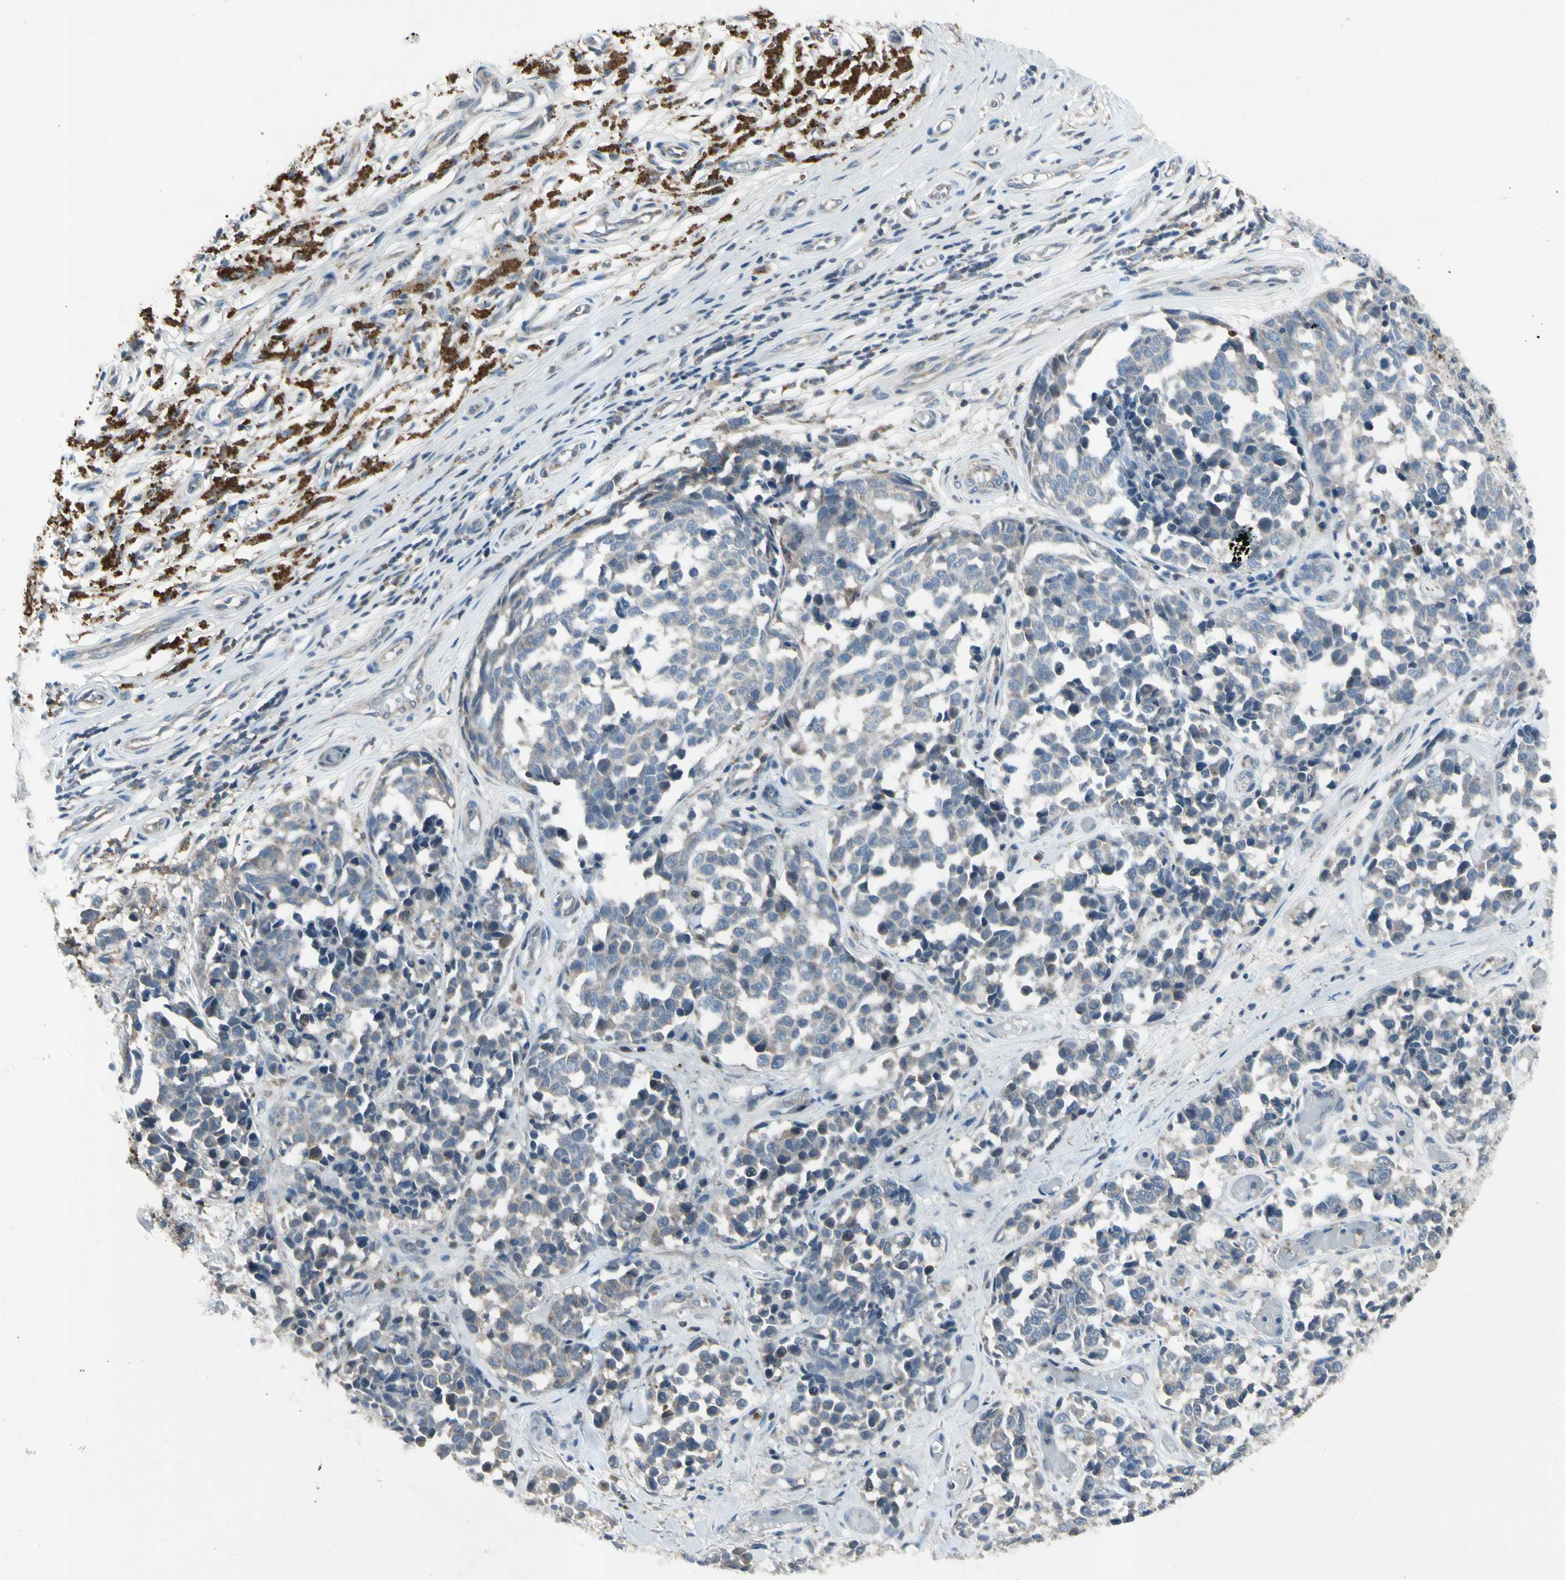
{"staining": {"intensity": "weak", "quantity": "25%-75%", "location": "cytoplasmic/membranous"}, "tissue": "melanoma", "cell_type": "Tumor cells", "image_type": "cancer", "snomed": [{"axis": "morphology", "description": "Malignant melanoma, NOS"}, {"axis": "topography", "description": "Skin"}], "caption": "Immunohistochemical staining of human malignant melanoma shows low levels of weak cytoplasmic/membranous staining in about 25%-75% of tumor cells. Nuclei are stained in blue.", "gene": "NMI", "patient": {"sex": "female", "age": 64}}